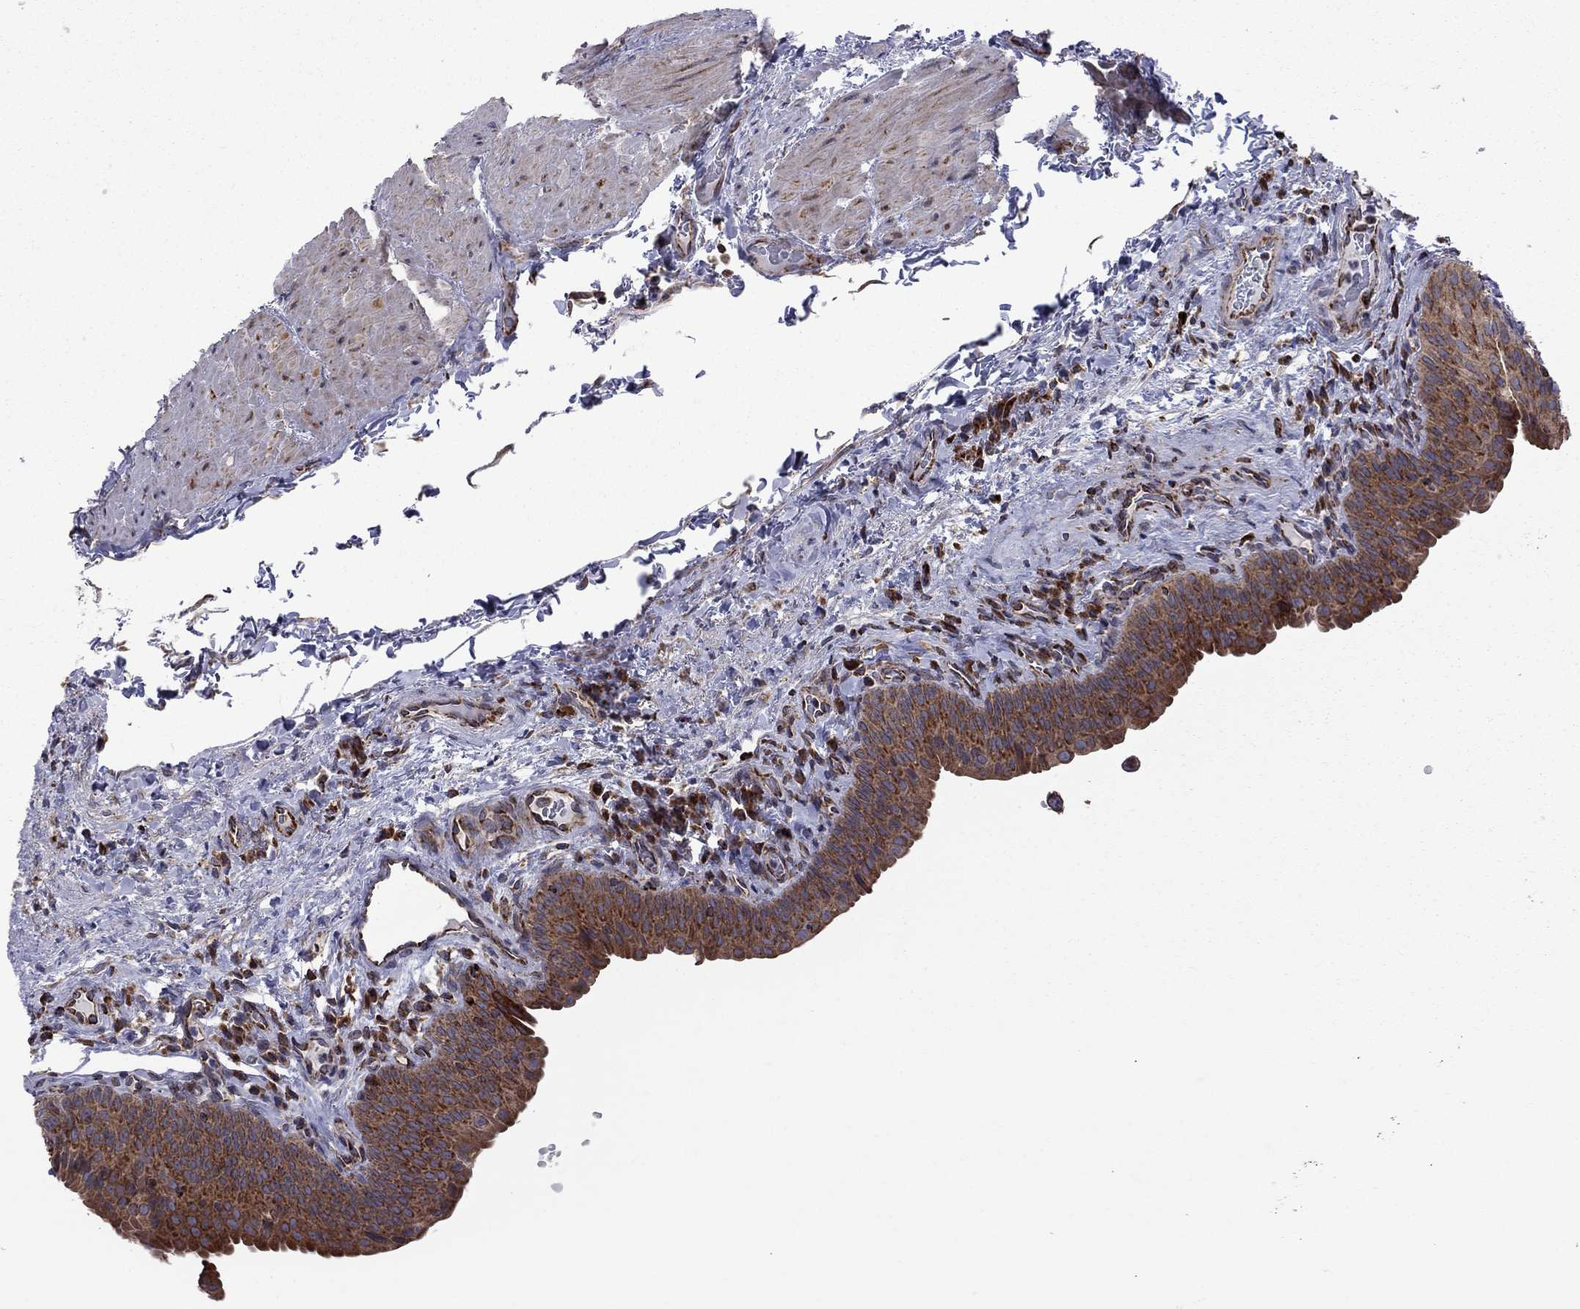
{"staining": {"intensity": "moderate", "quantity": ">75%", "location": "cytoplasmic/membranous"}, "tissue": "urinary bladder", "cell_type": "Urothelial cells", "image_type": "normal", "snomed": [{"axis": "morphology", "description": "Normal tissue, NOS"}, {"axis": "topography", "description": "Urinary bladder"}], "caption": "The photomicrograph reveals immunohistochemical staining of unremarkable urinary bladder. There is moderate cytoplasmic/membranous expression is present in about >75% of urothelial cells. The staining was performed using DAB, with brown indicating positive protein expression. Nuclei are stained blue with hematoxylin.", "gene": "CLPTM1", "patient": {"sex": "male", "age": 66}}